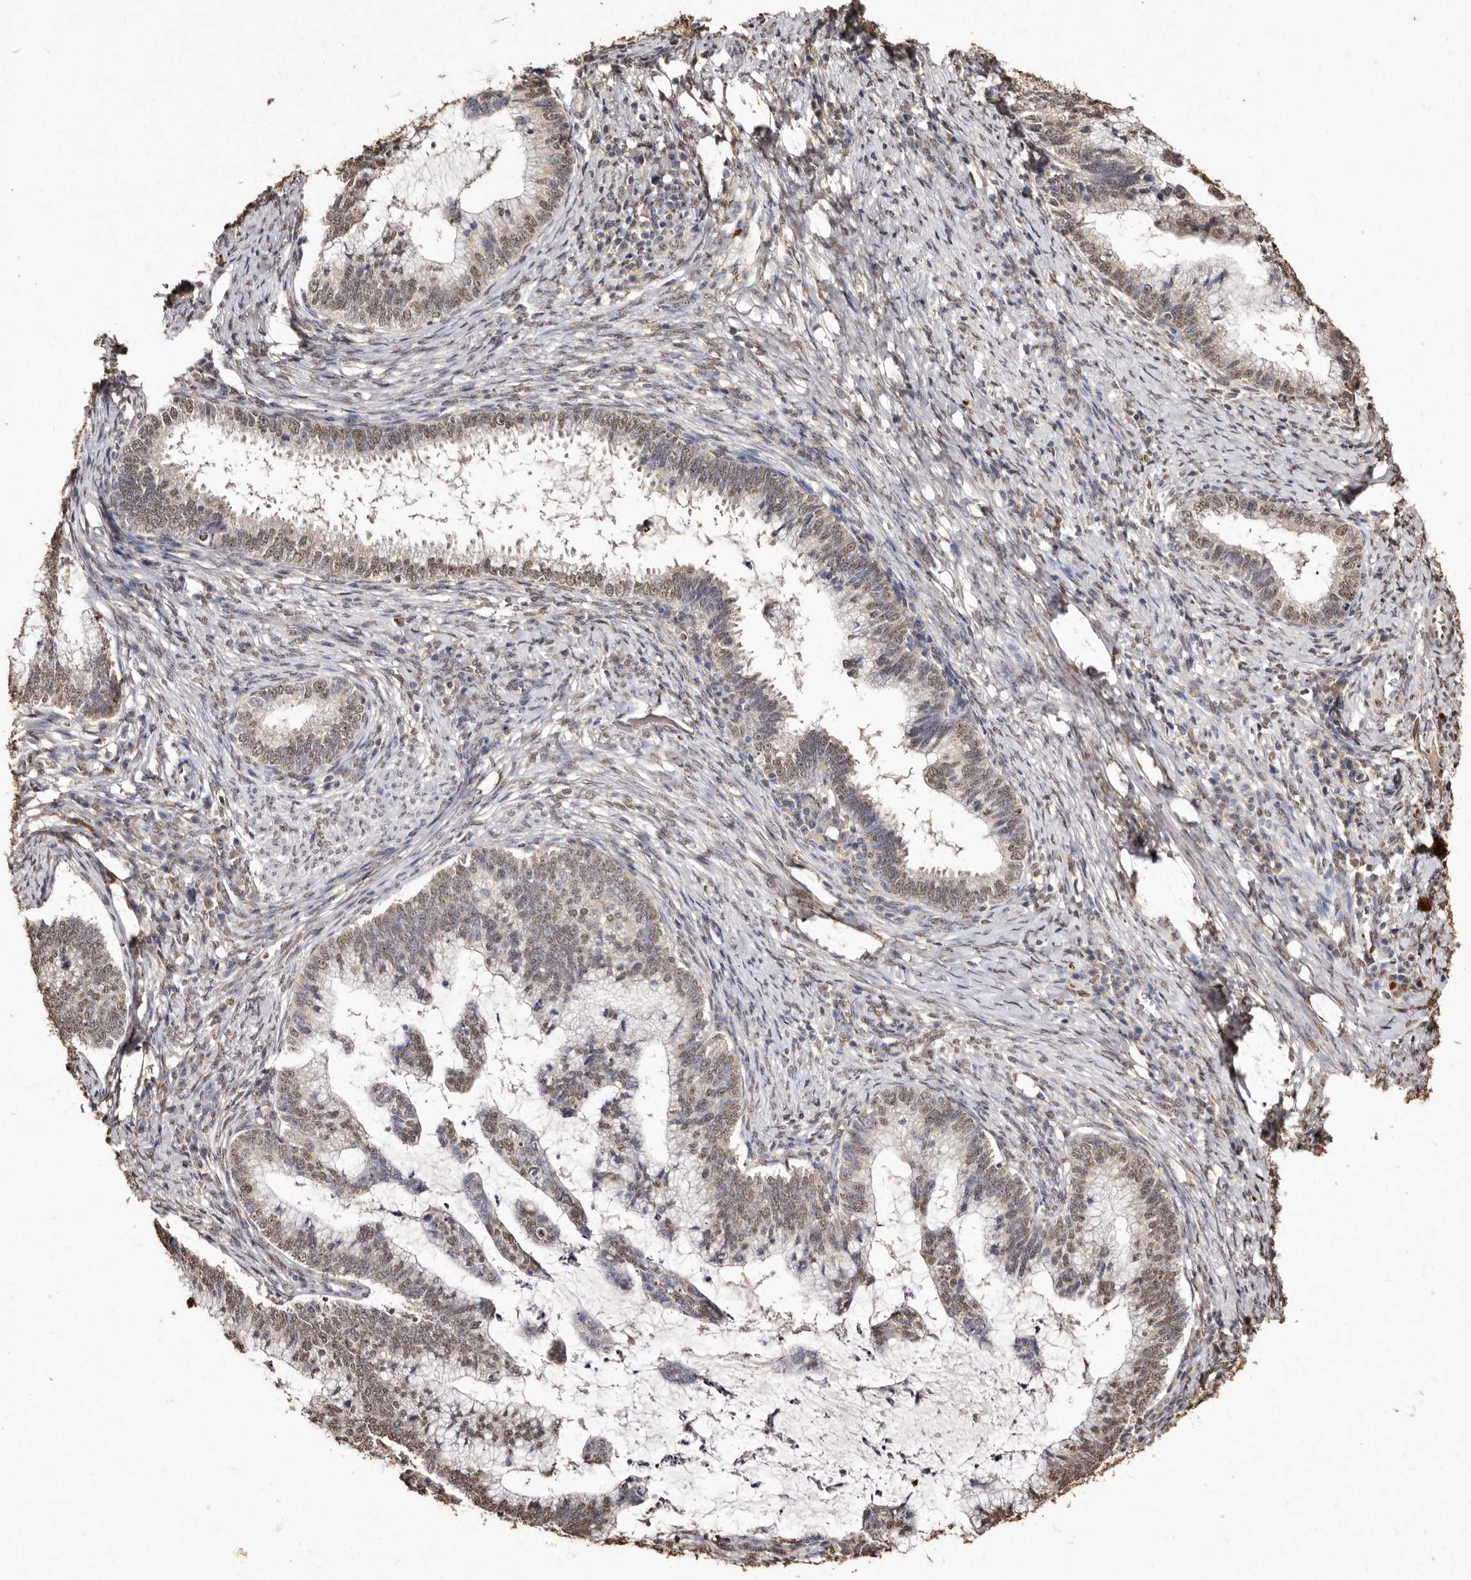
{"staining": {"intensity": "moderate", "quantity": ">75%", "location": "nuclear"}, "tissue": "cervical cancer", "cell_type": "Tumor cells", "image_type": "cancer", "snomed": [{"axis": "morphology", "description": "Adenocarcinoma, NOS"}, {"axis": "topography", "description": "Cervix"}], "caption": "Immunohistochemical staining of human cervical adenocarcinoma shows medium levels of moderate nuclear positivity in approximately >75% of tumor cells.", "gene": "ERBB4", "patient": {"sex": "female", "age": 36}}